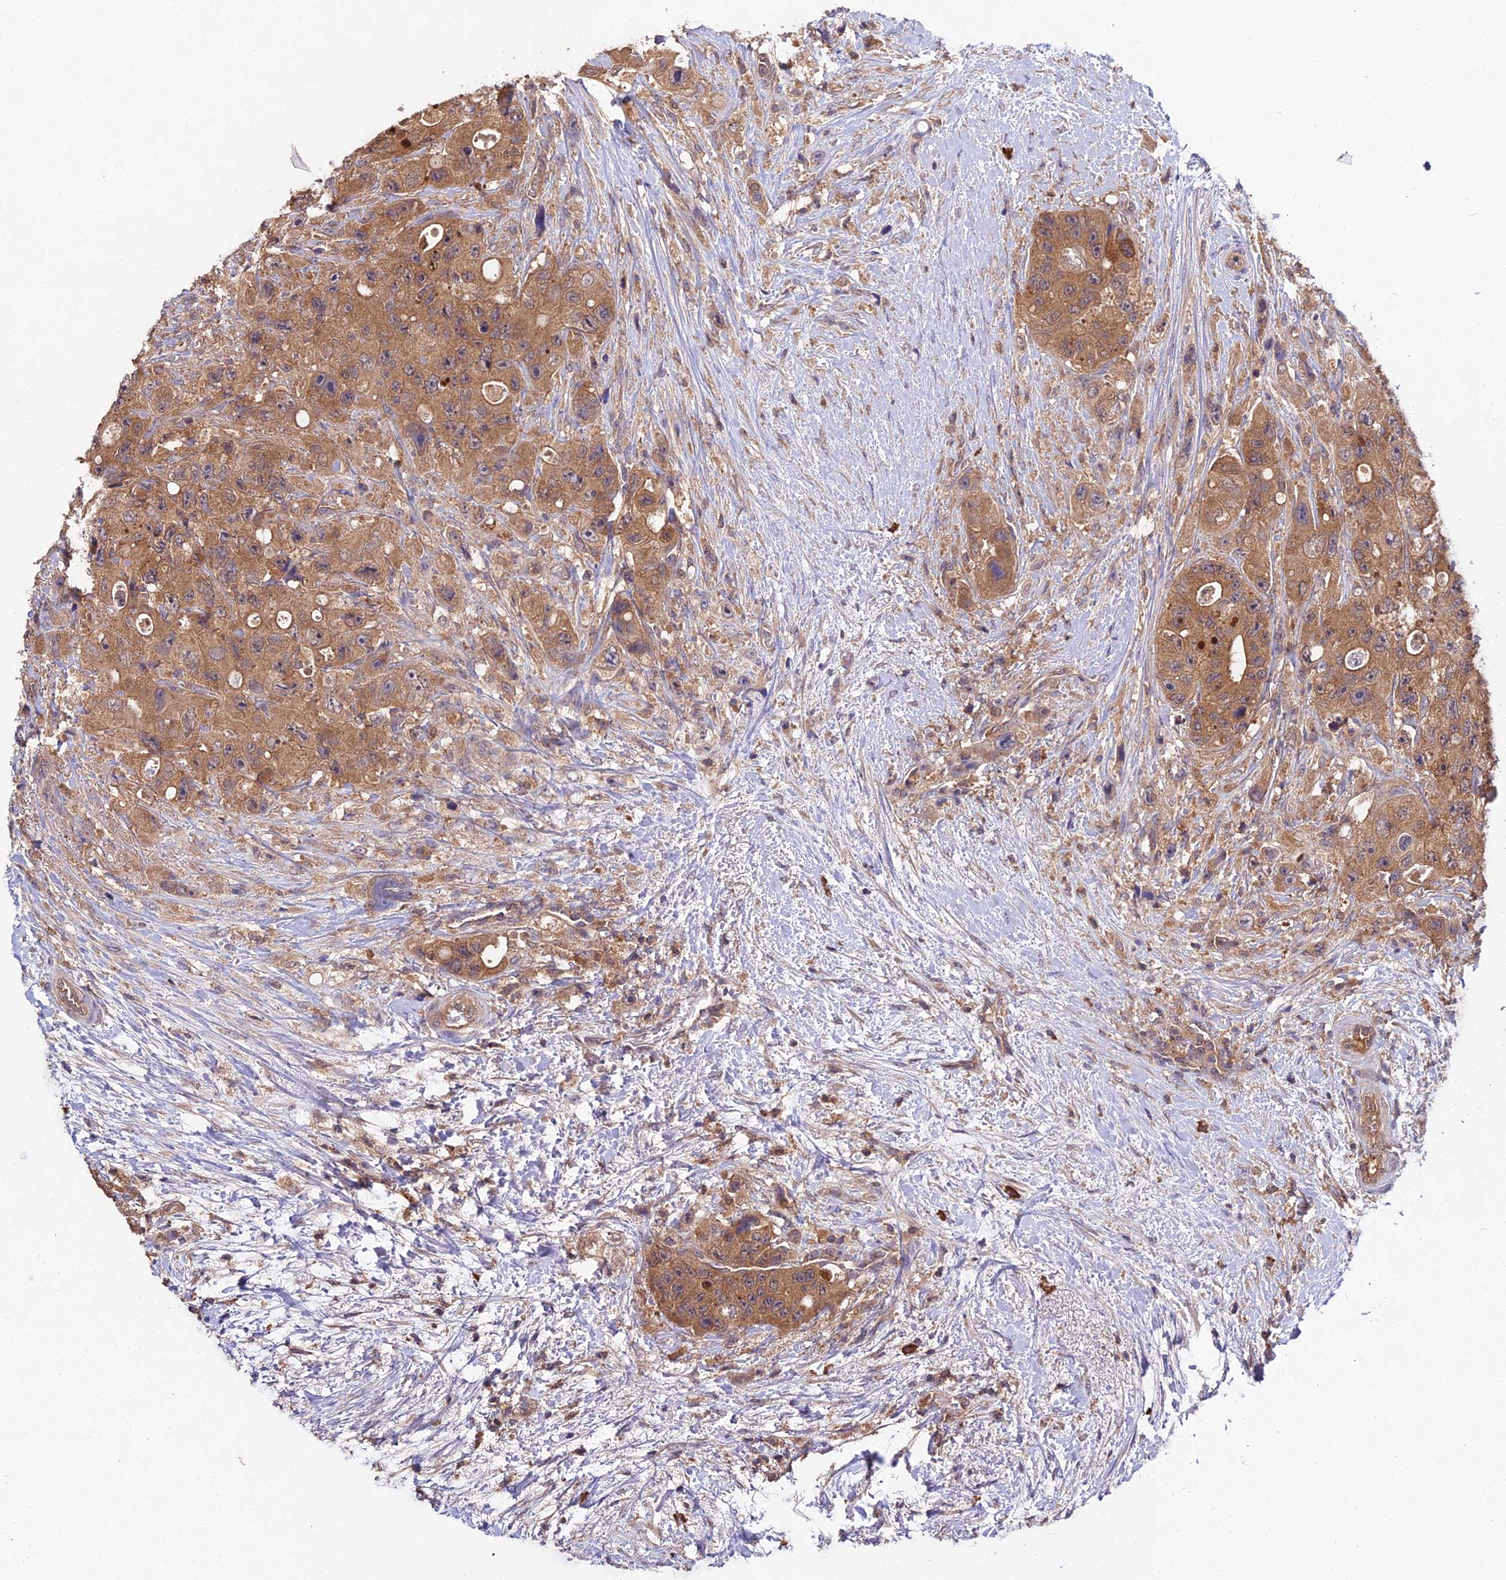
{"staining": {"intensity": "moderate", "quantity": ">75%", "location": "cytoplasmic/membranous"}, "tissue": "colorectal cancer", "cell_type": "Tumor cells", "image_type": "cancer", "snomed": [{"axis": "morphology", "description": "Adenocarcinoma, NOS"}, {"axis": "topography", "description": "Colon"}], "caption": "Immunohistochemistry (IHC) histopathology image of neoplastic tissue: colorectal cancer stained using immunohistochemistry (IHC) demonstrates medium levels of moderate protein expression localized specifically in the cytoplasmic/membranous of tumor cells, appearing as a cytoplasmic/membranous brown color.", "gene": "TMEM258", "patient": {"sex": "female", "age": 46}}